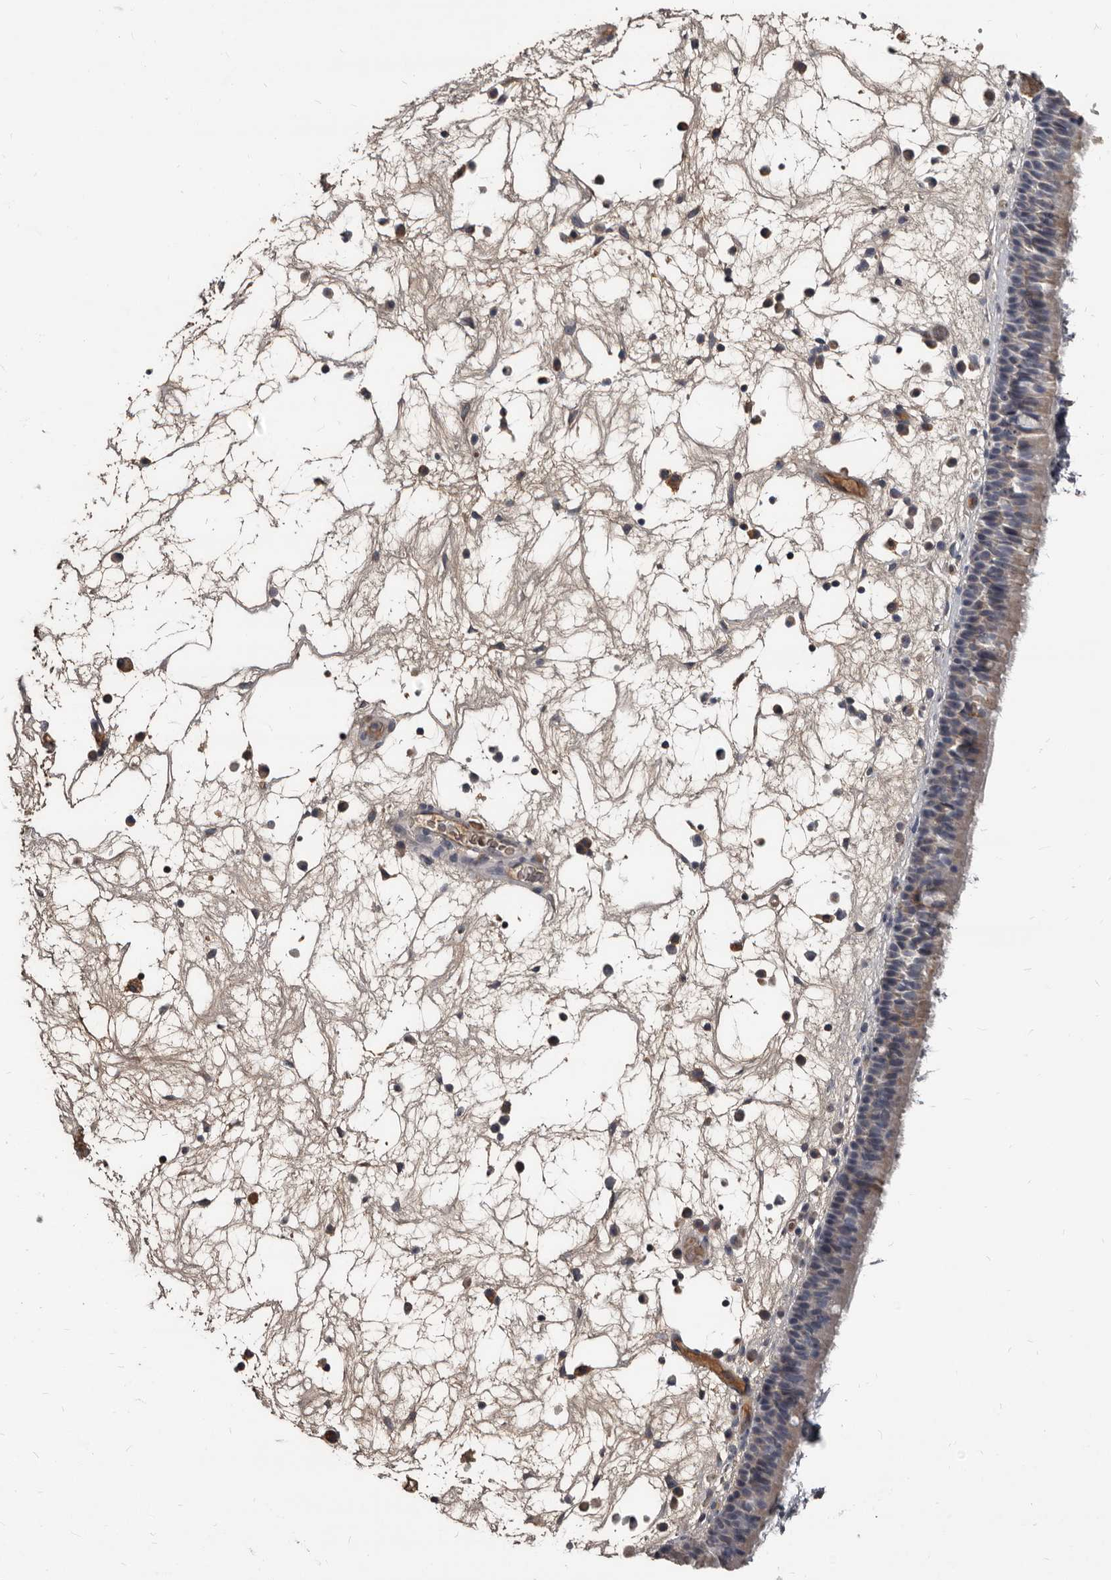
{"staining": {"intensity": "weak", "quantity": "25%-75%", "location": "cytoplasmic/membranous"}, "tissue": "nasopharynx", "cell_type": "Respiratory epithelial cells", "image_type": "normal", "snomed": [{"axis": "morphology", "description": "Normal tissue, NOS"}, {"axis": "morphology", "description": "Inflammation, NOS"}, {"axis": "morphology", "description": "Malignant melanoma, Metastatic site"}, {"axis": "topography", "description": "Nasopharynx"}], "caption": "Immunohistochemical staining of unremarkable nasopharynx reveals 25%-75% levels of weak cytoplasmic/membranous protein expression in about 25%-75% of respiratory epithelial cells.", "gene": "GREB1", "patient": {"sex": "male", "age": 70}}